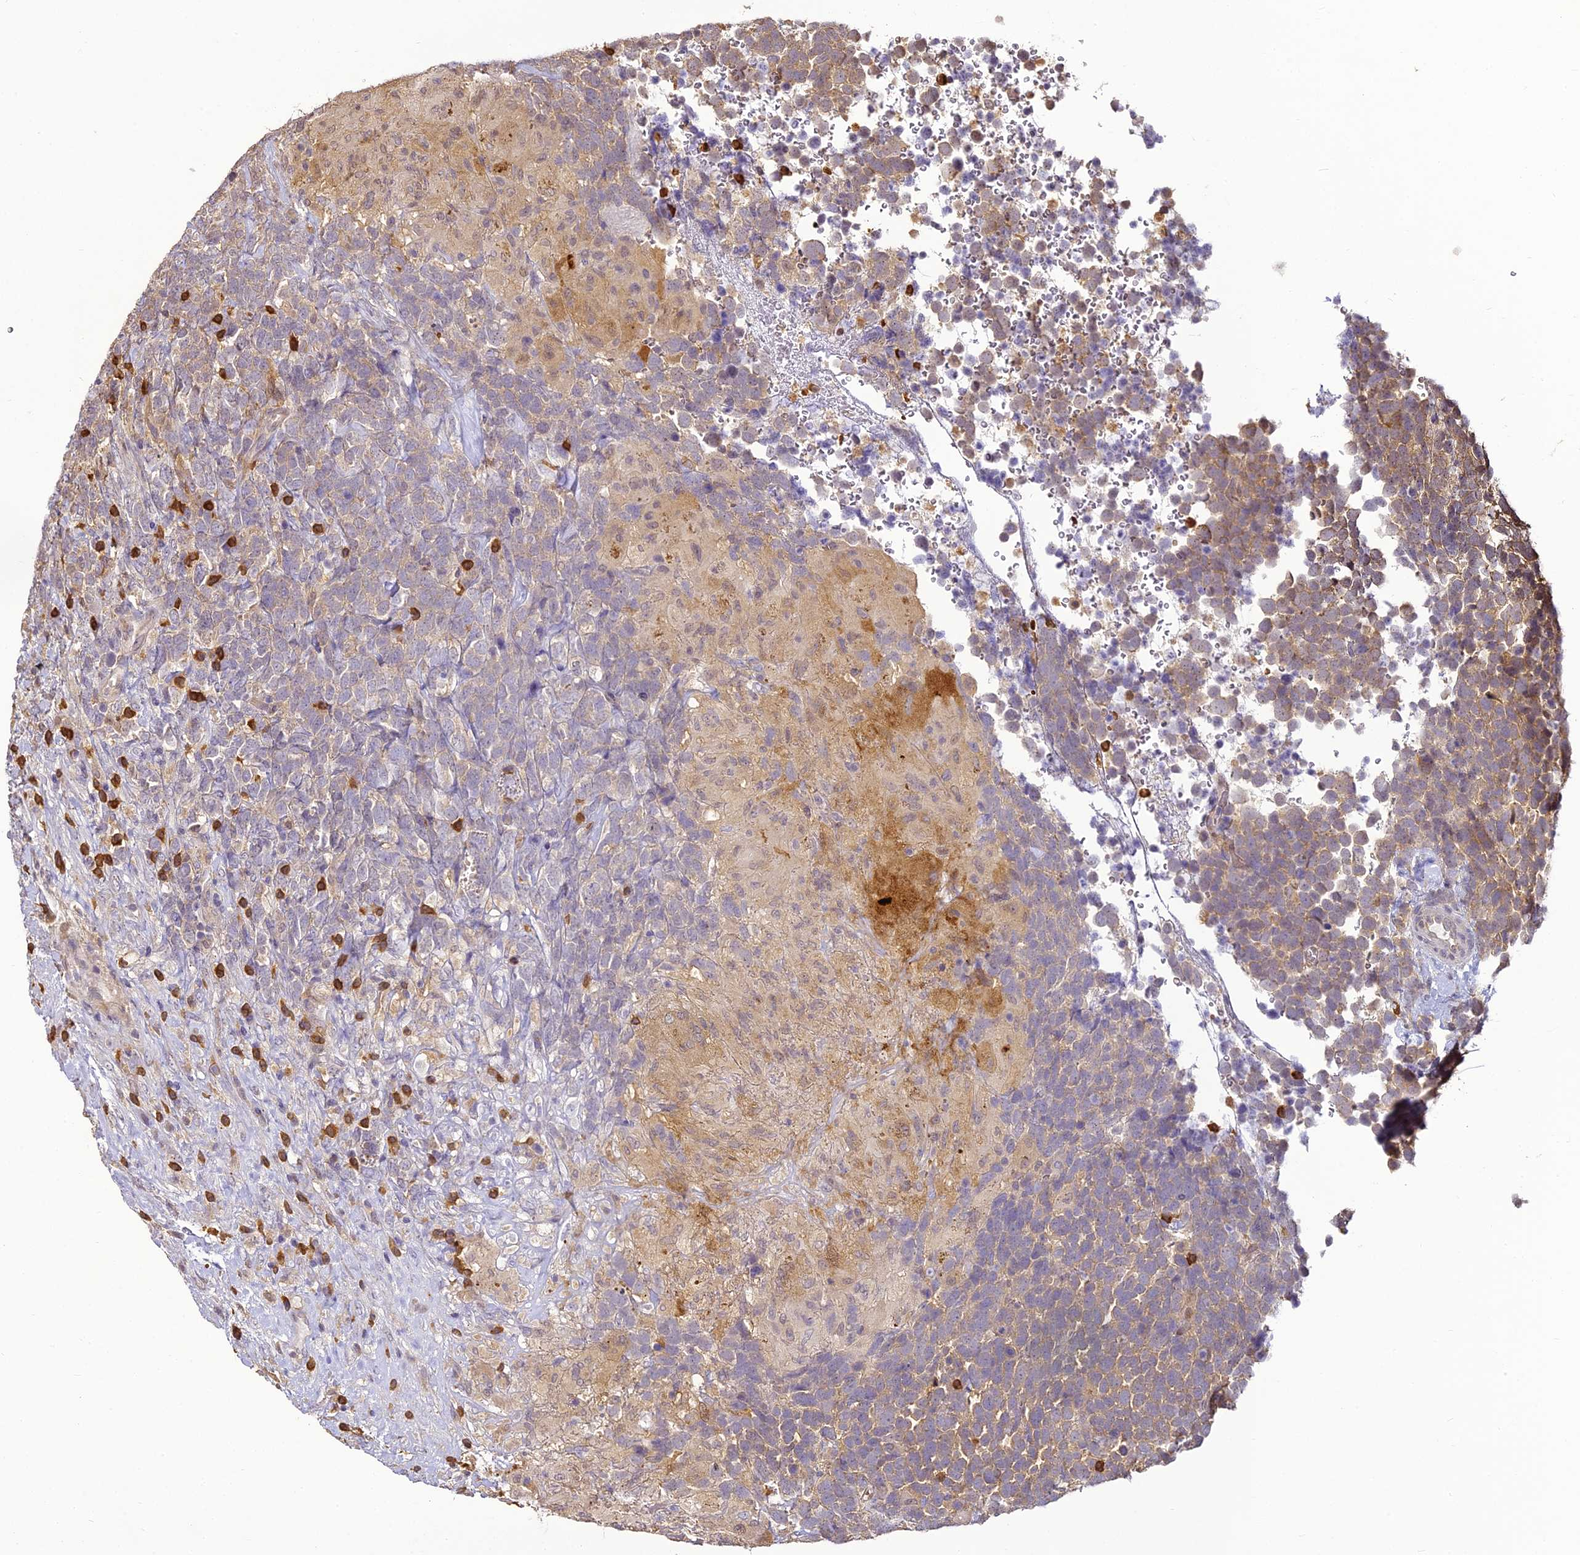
{"staining": {"intensity": "moderate", "quantity": "<25%", "location": "cytoplasmic/membranous"}, "tissue": "urothelial cancer", "cell_type": "Tumor cells", "image_type": "cancer", "snomed": [{"axis": "morphology", "description": "Urothelial carcinoma, High grade"}, {"axis": "topography", "description": "Urinary bladder"}], "caption": "This histopathology image reveals immunohistochemistry staining of urothelial cancer, with low moderate cytoplasmic/membranous expression in about <25% of tumor cells.", "gene": "BCDIN3D", "patient": {"sex": "female", "age": 82}}